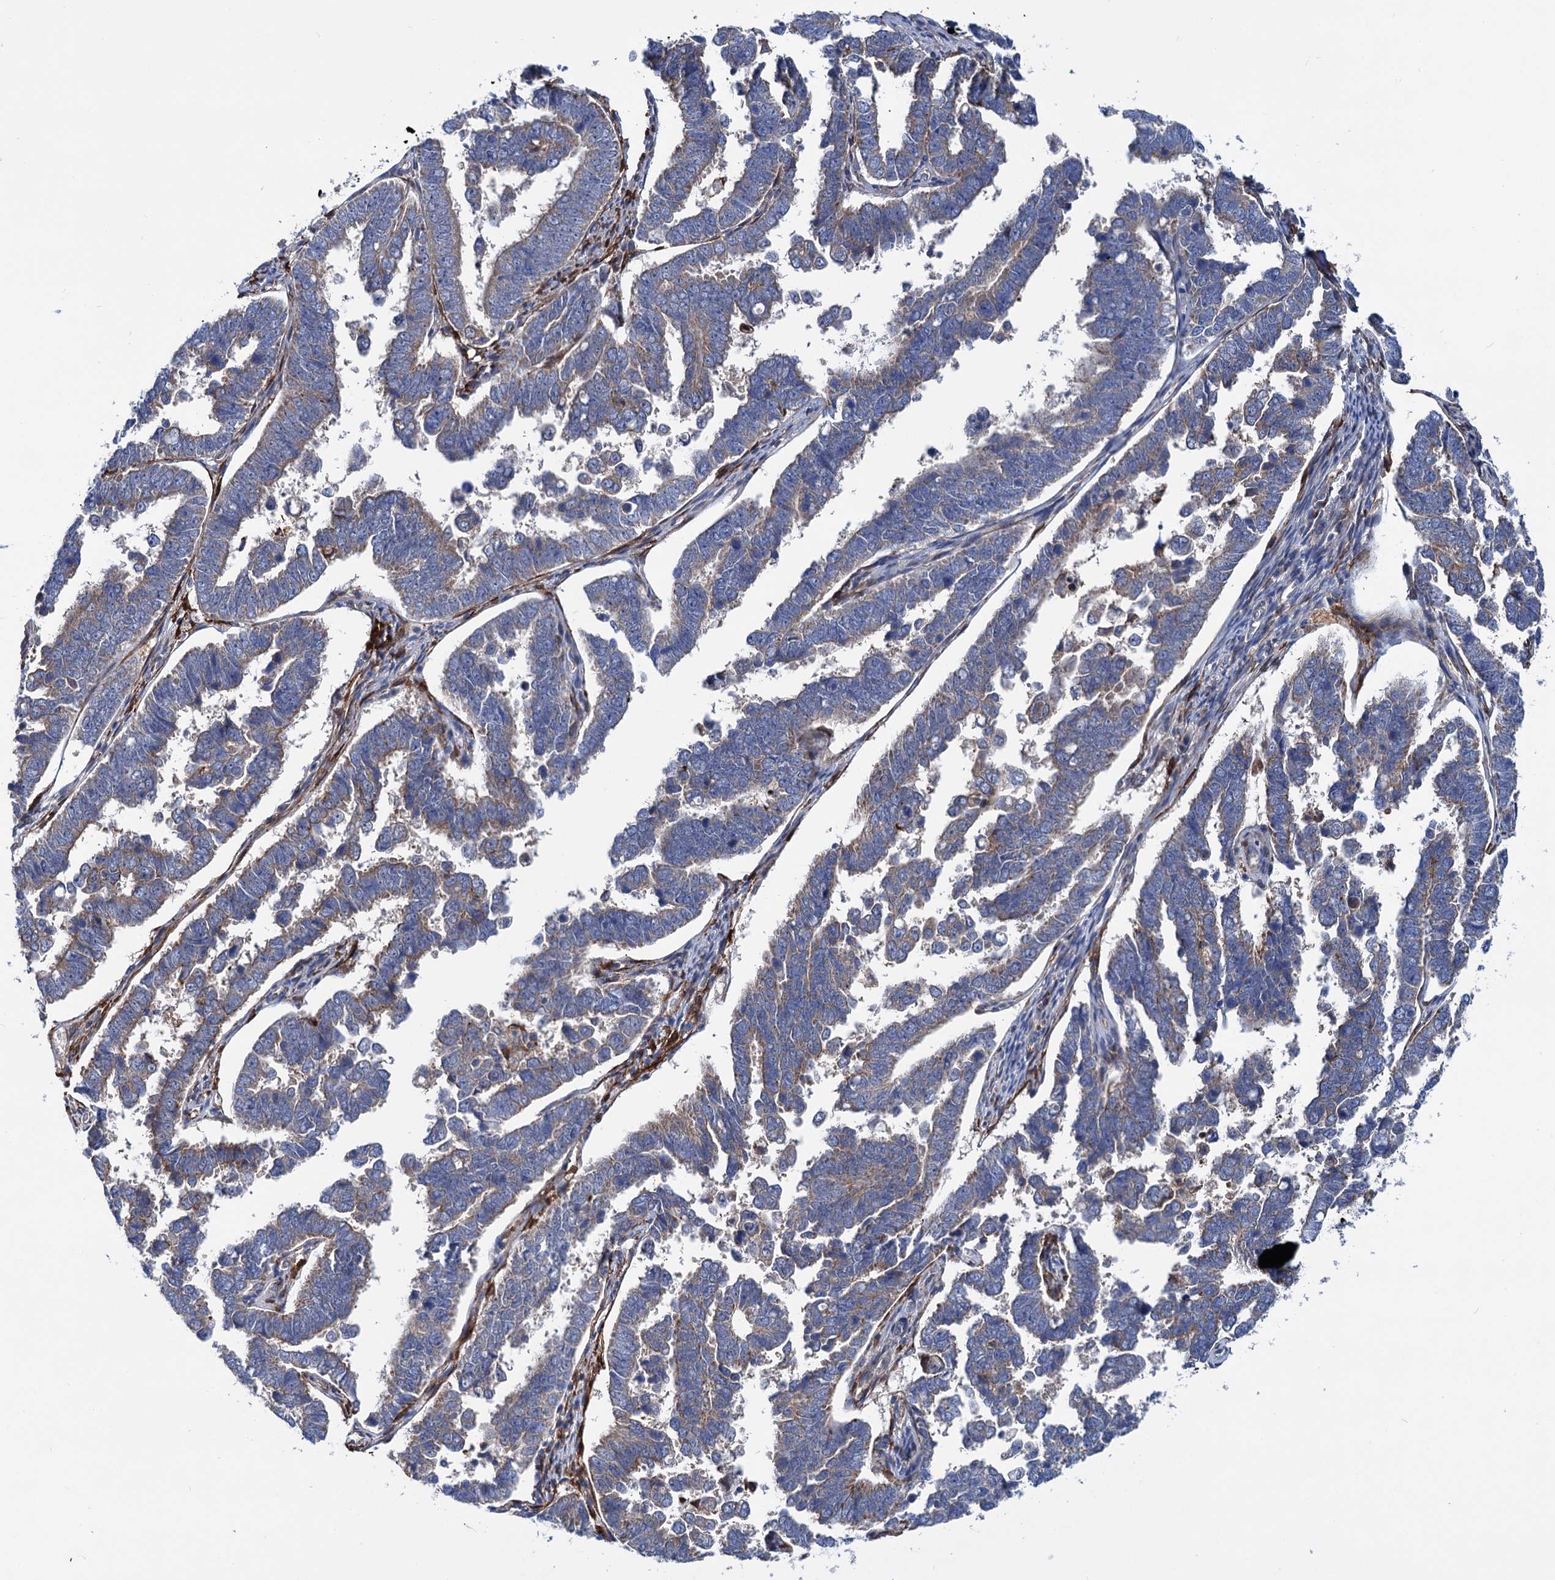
{"staining": {"intensity": "moderate", "quantity": "<25%", "location": "cytoplasmic/membranous"}, "tissue": "endometrial cancer", "cell_type": "Tumor cells", "image_type": "cancer", "snomed": [{"axis": "morphology", "description": "Adenocarcinoma, NOS"}, {"axis": "topography", "description": "Endometrium"}], "caption": "Immunohistochemistry staining of adenocarcinoma (endometrial), which reveals low levels of moderate cytoplasmic/membranous staining in about <25% of tumor cells indicating moderate cytoplasmic/membranous protein staining. The staining was performed using DAB (3,3'-diaminobenzidine) (brown) for protein detection and nuclei were counterstained in hematoxylin (blue).", "gene": "TRIM55", "patient": {"sex": "female", "age": 75}}